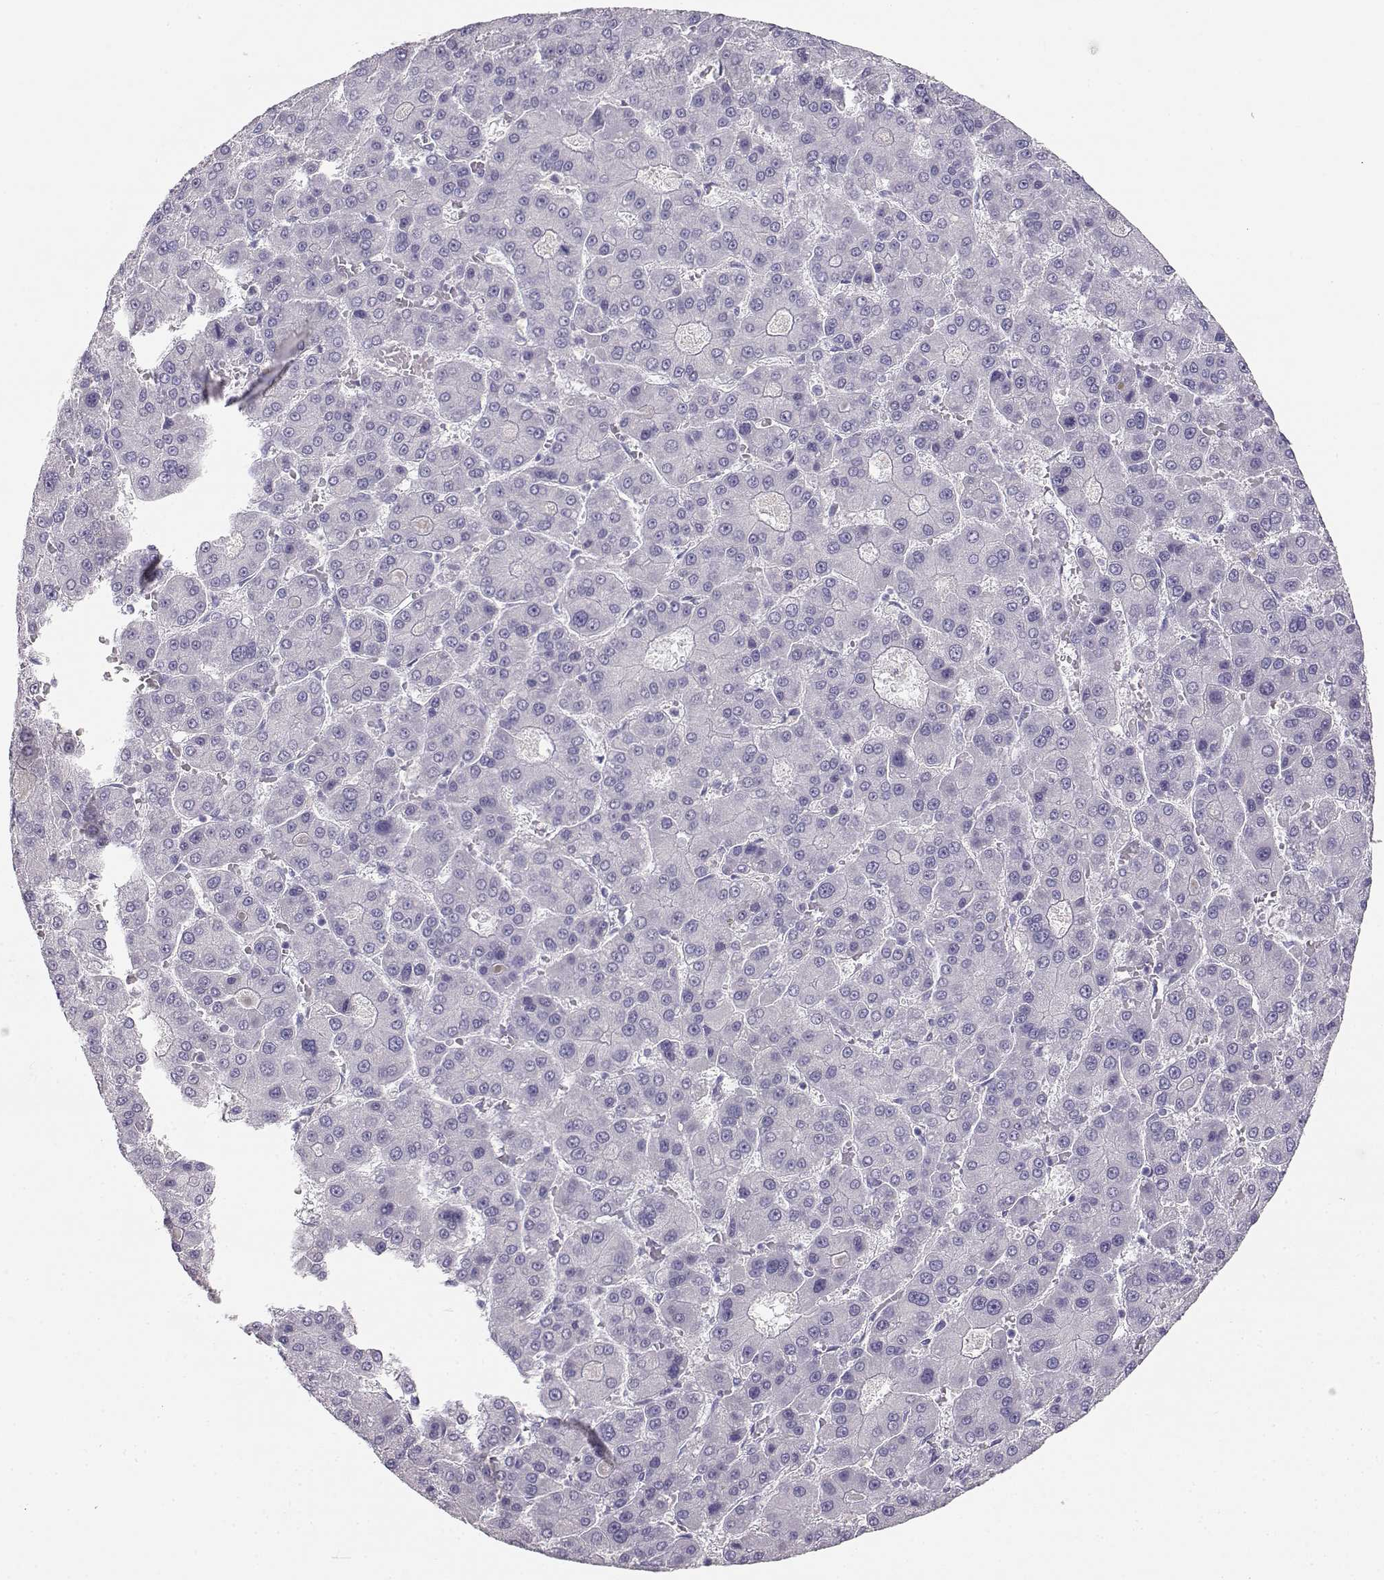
{"staining": {"intensity": "negative", "quantity": "none", "location": "none"}, "tissue": "liver cancer", "cell_type": "Tumor cells", "image_type": "cancer", "snomed": [{"axis": "morphology", "description": "Carcinoma, Hepatocellular, NOS"}, {"axis": "topography", "description": "Liver"}], "caption": "This is an immunohistochemistry image of hepatocellular carcinoma (liver). There is no expression in tumor cells.", "gene": "OPN5", "patient": {"sex": "male", "age": 70}}